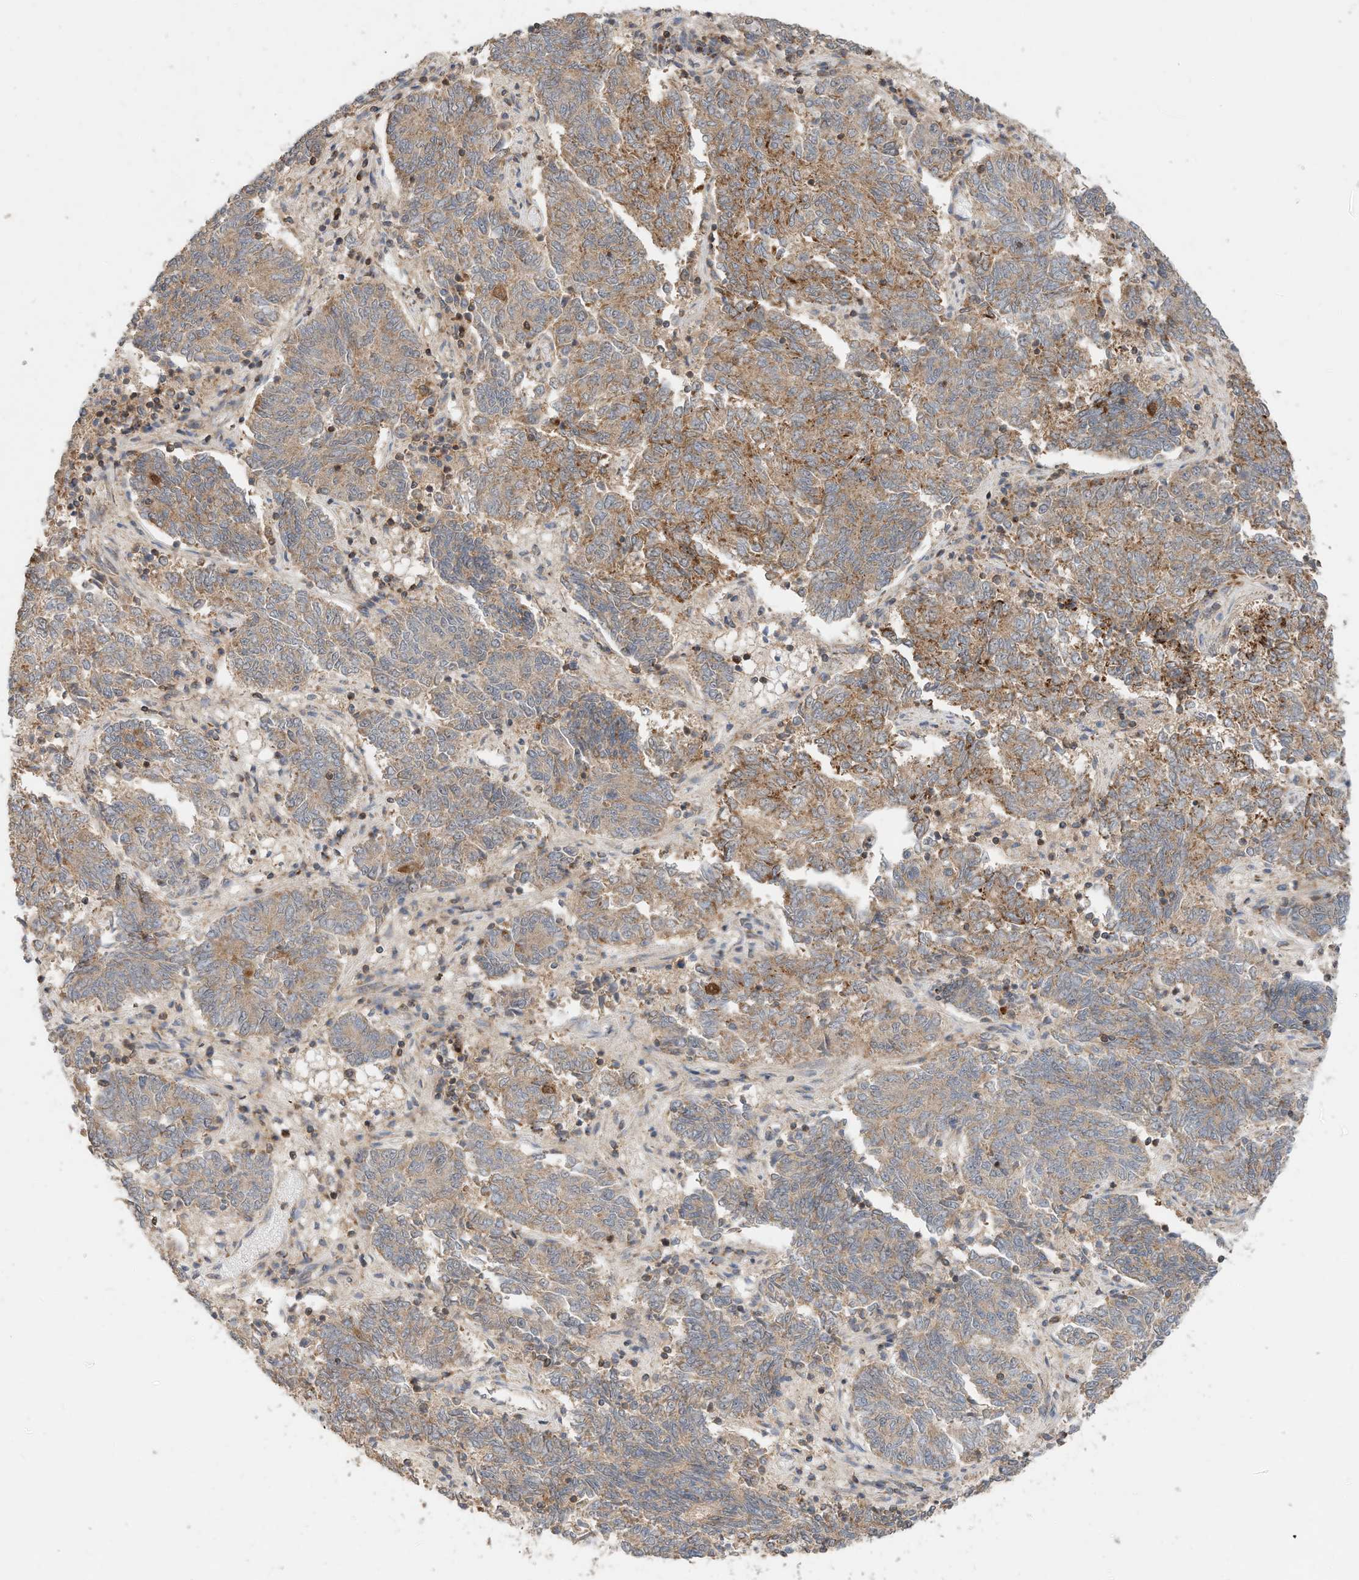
{"staining": {"intensity": "moderate", "quantity": "25%-75%", "location": "cytoplasmic/membranous"}, "tissue": "endometrial cancer", "cell_type": "Tumor cells", "image_type": "cancer", "snomed": [{"axis": "morphology", "description": "Adenocarcinoma, NOS"}, {"axis": "topography", "description": "Endometrium"}], "caption": "A brown stain highlights moderate cytoplasmic/membranous positivity of a protein in adenocarcinoma (endometrial) tumor cells. The staining is performed using DAB (3,3'-diaminobenzidine) brown chromogen to label protein expression. The nuclei are counter-stained blue using hematoxylin.", "gene": "CPAMD8", "patient": {"sex": "female", "age": 80}}